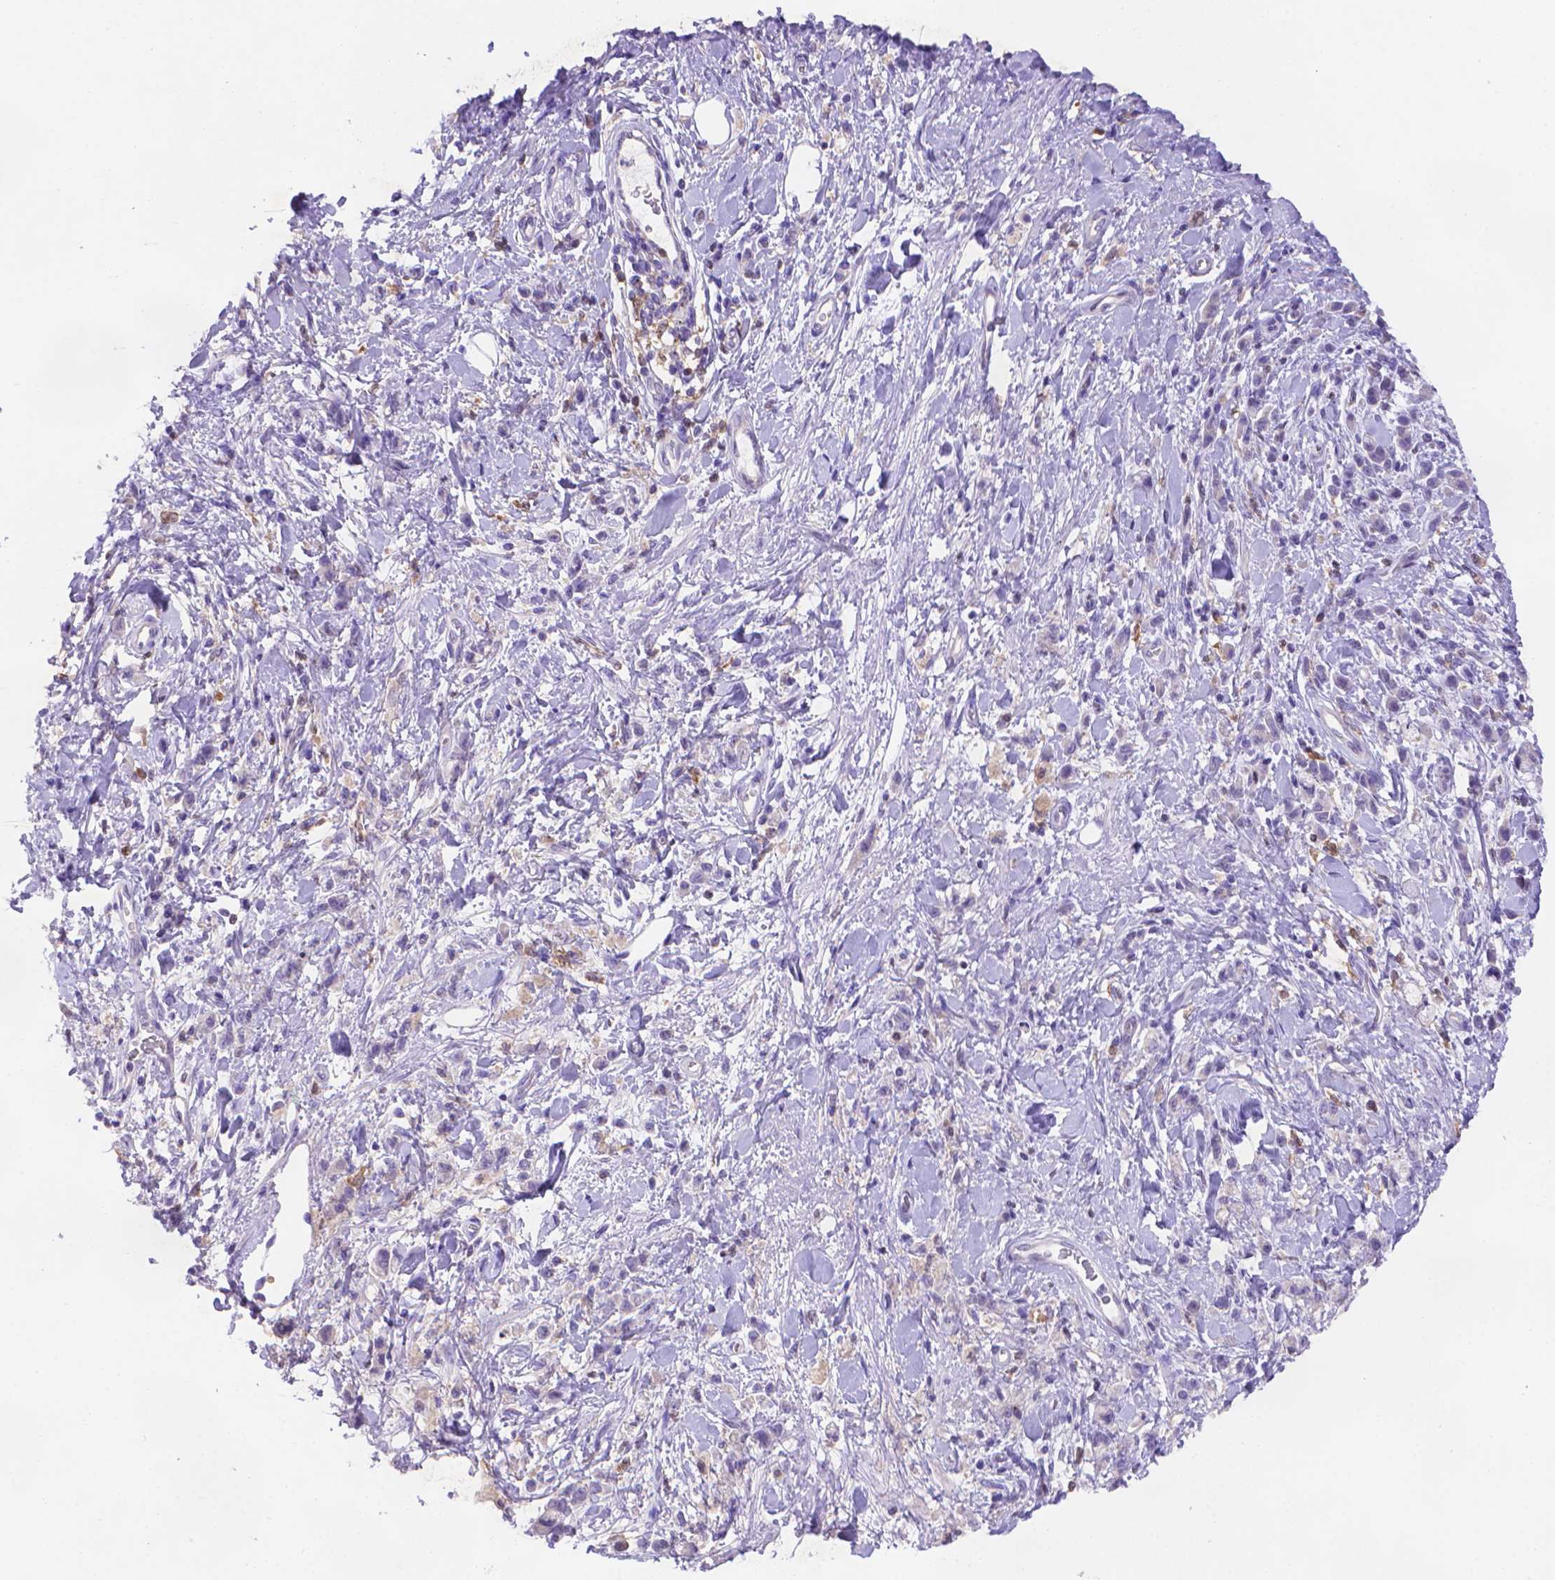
{"staining": {"intensity": "negative", "quantity": "none", "location": "none"}, "tissue": "stomach cancer", "cell_type": "Tumor cells", "image_type": "cancer", "snomed": [{"axis": "morphology", "description": "Adenocarcinoma, NOS"}, {"axis": "topography", "description": "Stomach"}], "caption": "Photomicrograph shows no significant protein positivity in tumor cells of stomach cancer (adenocarcinoma).", "gene": "FGD2", "patient": {"sex": "male", "age": 77}}